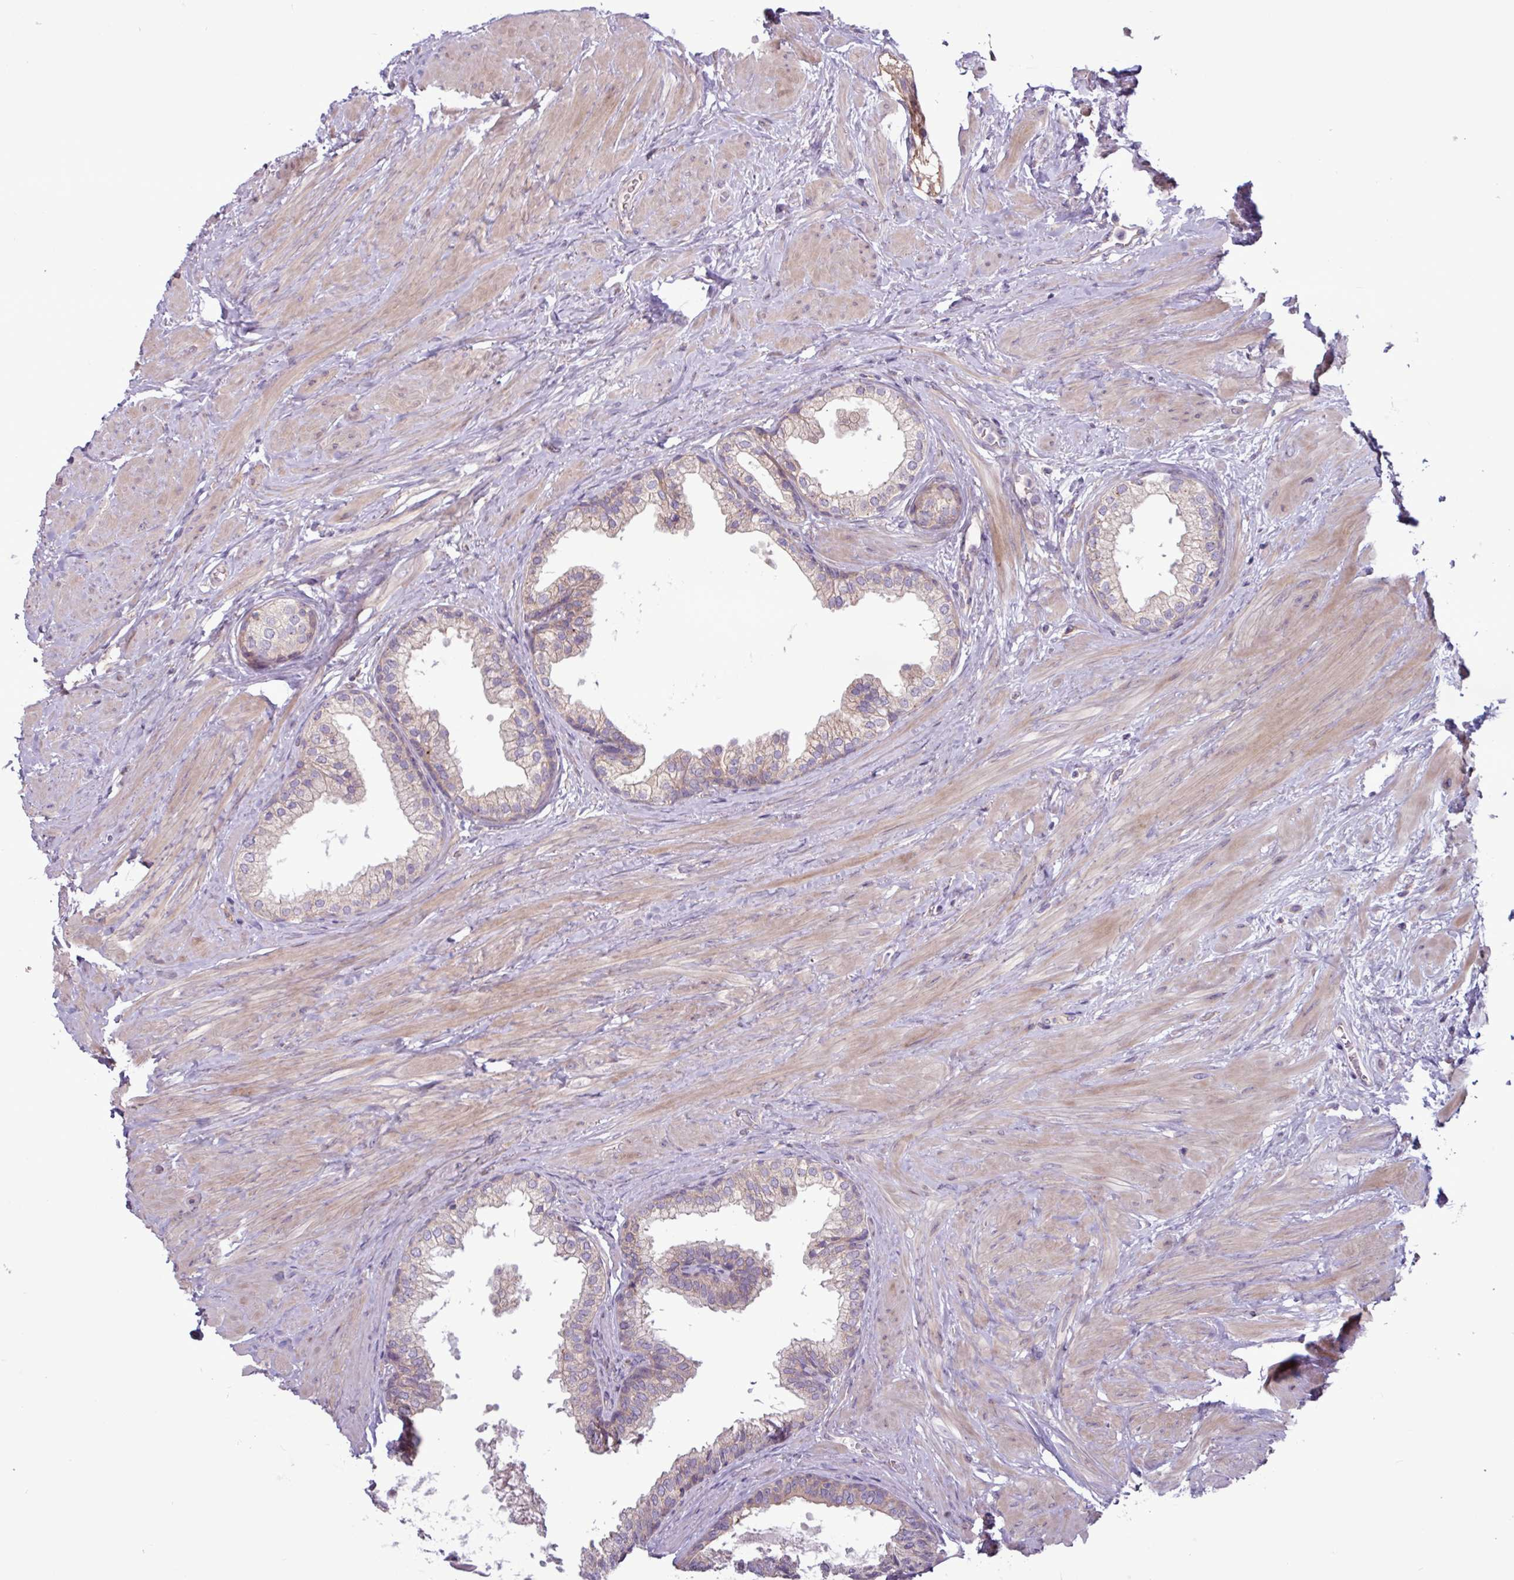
{"staining": {"intensity": "weak", "quantity": "<25%", "location": "cytoplasmic/membranous"}, "tissue": "prostate", "cell_type": "Glandular cells", "image_type": "normal", "snomed": [{"axis": "morphology", "description": "Normal tissue, NOS"}, {"axis": "topography", "description": "Prostate"}], "caption": "Immunohistochemistry micrograph of benign prostate stained for a protein (brown), which displays no staining in glandular cells. (Brightfield microscopy of DAB (3,3'-diaminobenzidine) IHC at high magnification).", "gene": "PLIN2", "patient": {"sex": "male", "age": 48}}